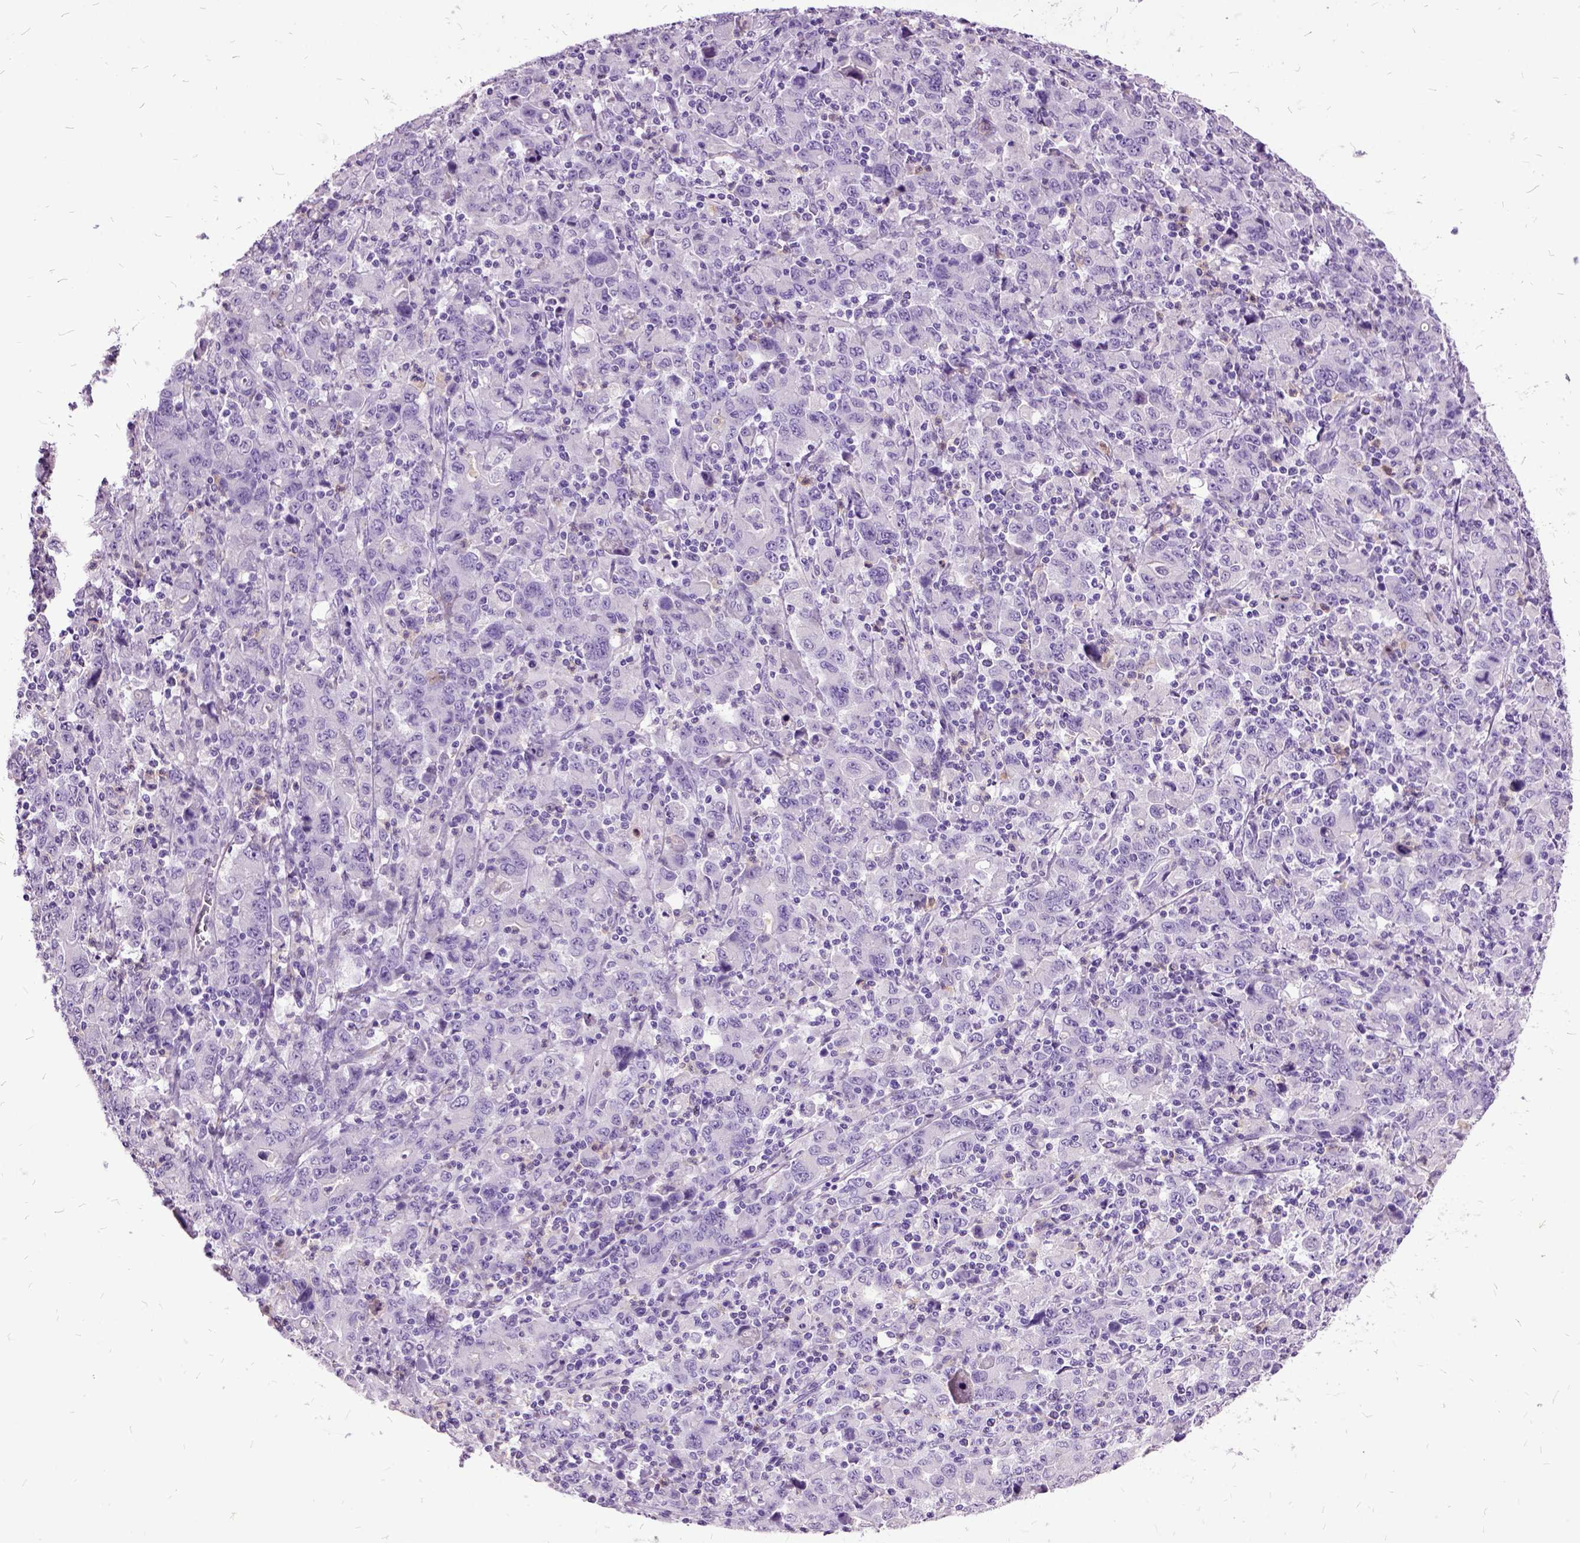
{"staining": {"intensity": "negative", "quantity": "none", "location": "none"}, "tissue": "stomach cancer", "cell_type": "Tumor cells", "image_type": "cancer", "snomed": [{"axis": "morphology", "description": "Adenocarcinoma, NOS"}, {"axis": "topography", "description": "Stomach, upper"}], "caption": "Immunohistochemical staining of stomach cancer (adenocarcinoma) shows no significant staining in tumor cells.", "gene": "MME", "patient": {"sex": "male", "age": 69}}